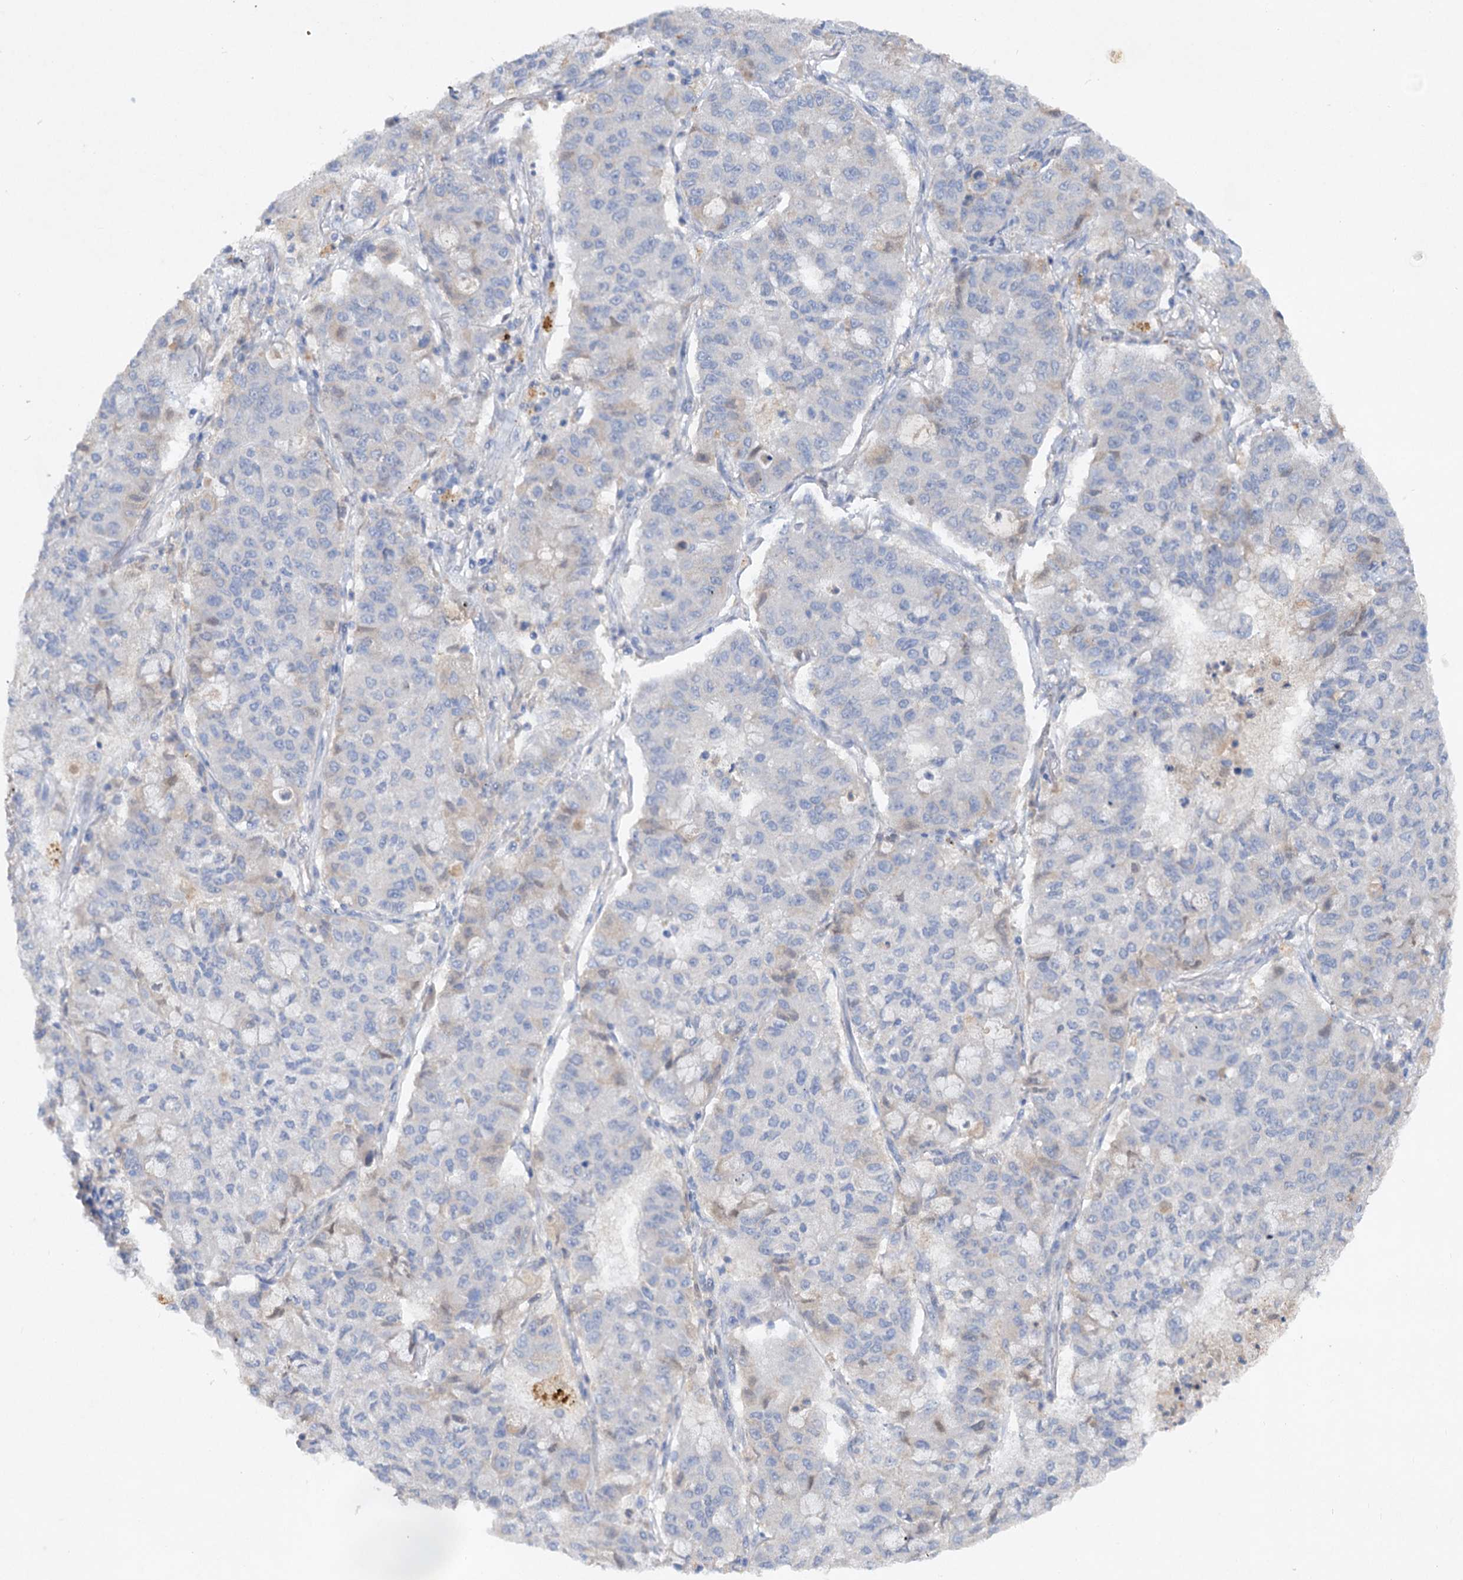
{"staining": {"intensity": "negative", "quantity": "none", "location": "none"}, "tissue": "lung cancer", "cell_type": "Tumor cells", "image_type": "cancer", "snomed": [{"axis": "morphology", "description": "Squamous cell carcinoma, NOS"}, {"axis": "topography", "description": "Lung"}], "caption": "There is no significant staining in tumor cells of squamous cell carcinoma (lung). The staining was performed using DAB (3,3'-diaminobenzidine) to visualize the protein expression in brown, while the nuclei were stained in blue with hematoxylin (Magnification: 20x).", "gene": "ATP4A", "patient": {"sex": "male", "age": 74}}